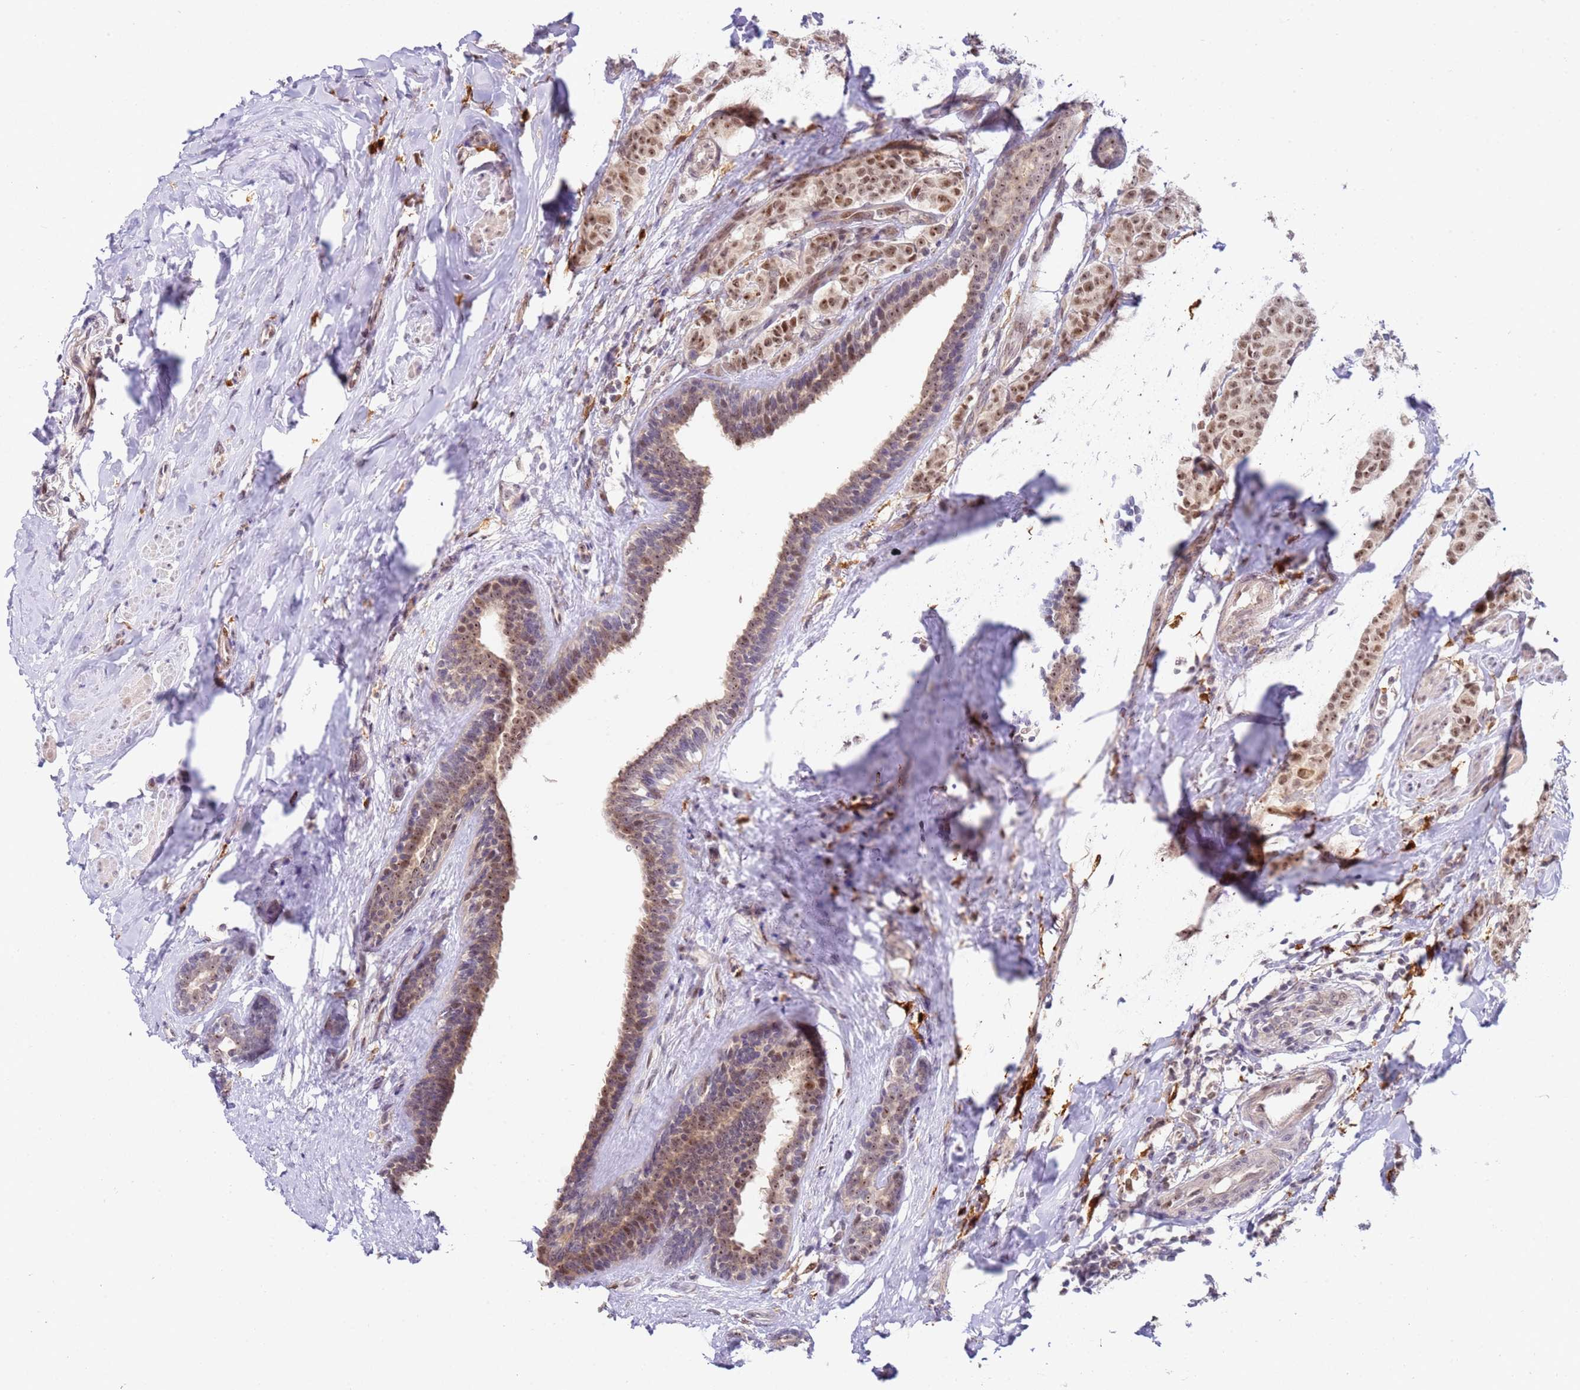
{"staining": {"intensity": "moderate", "quantity": ">75%", "location": "nuclear"}, "tissue": "breast cancer", "cell_type": "Tumor cells", "image_type": "cancer", "snomed": [{"axis": "morphology", "description": "Duct carcinoma"}, {"axis": "topography", "description": "Breast"}], "caption": "High-magnification brightfield microscopy of breast cancer stained with DAB (3,3'-diaminobenzidine) (brown) and counterstained with hematoxylin (blue). tumor cells exhibit moderate nuclear positivity is present in about>75% of cells. The staining was performed using DAB to visualize the protein expression in brown, while the nuclei were stained in blue with hematoxylin (Magnification: 20x).", "gene": "LGALSL", "patient": {"sex": "female", "age": 40}}